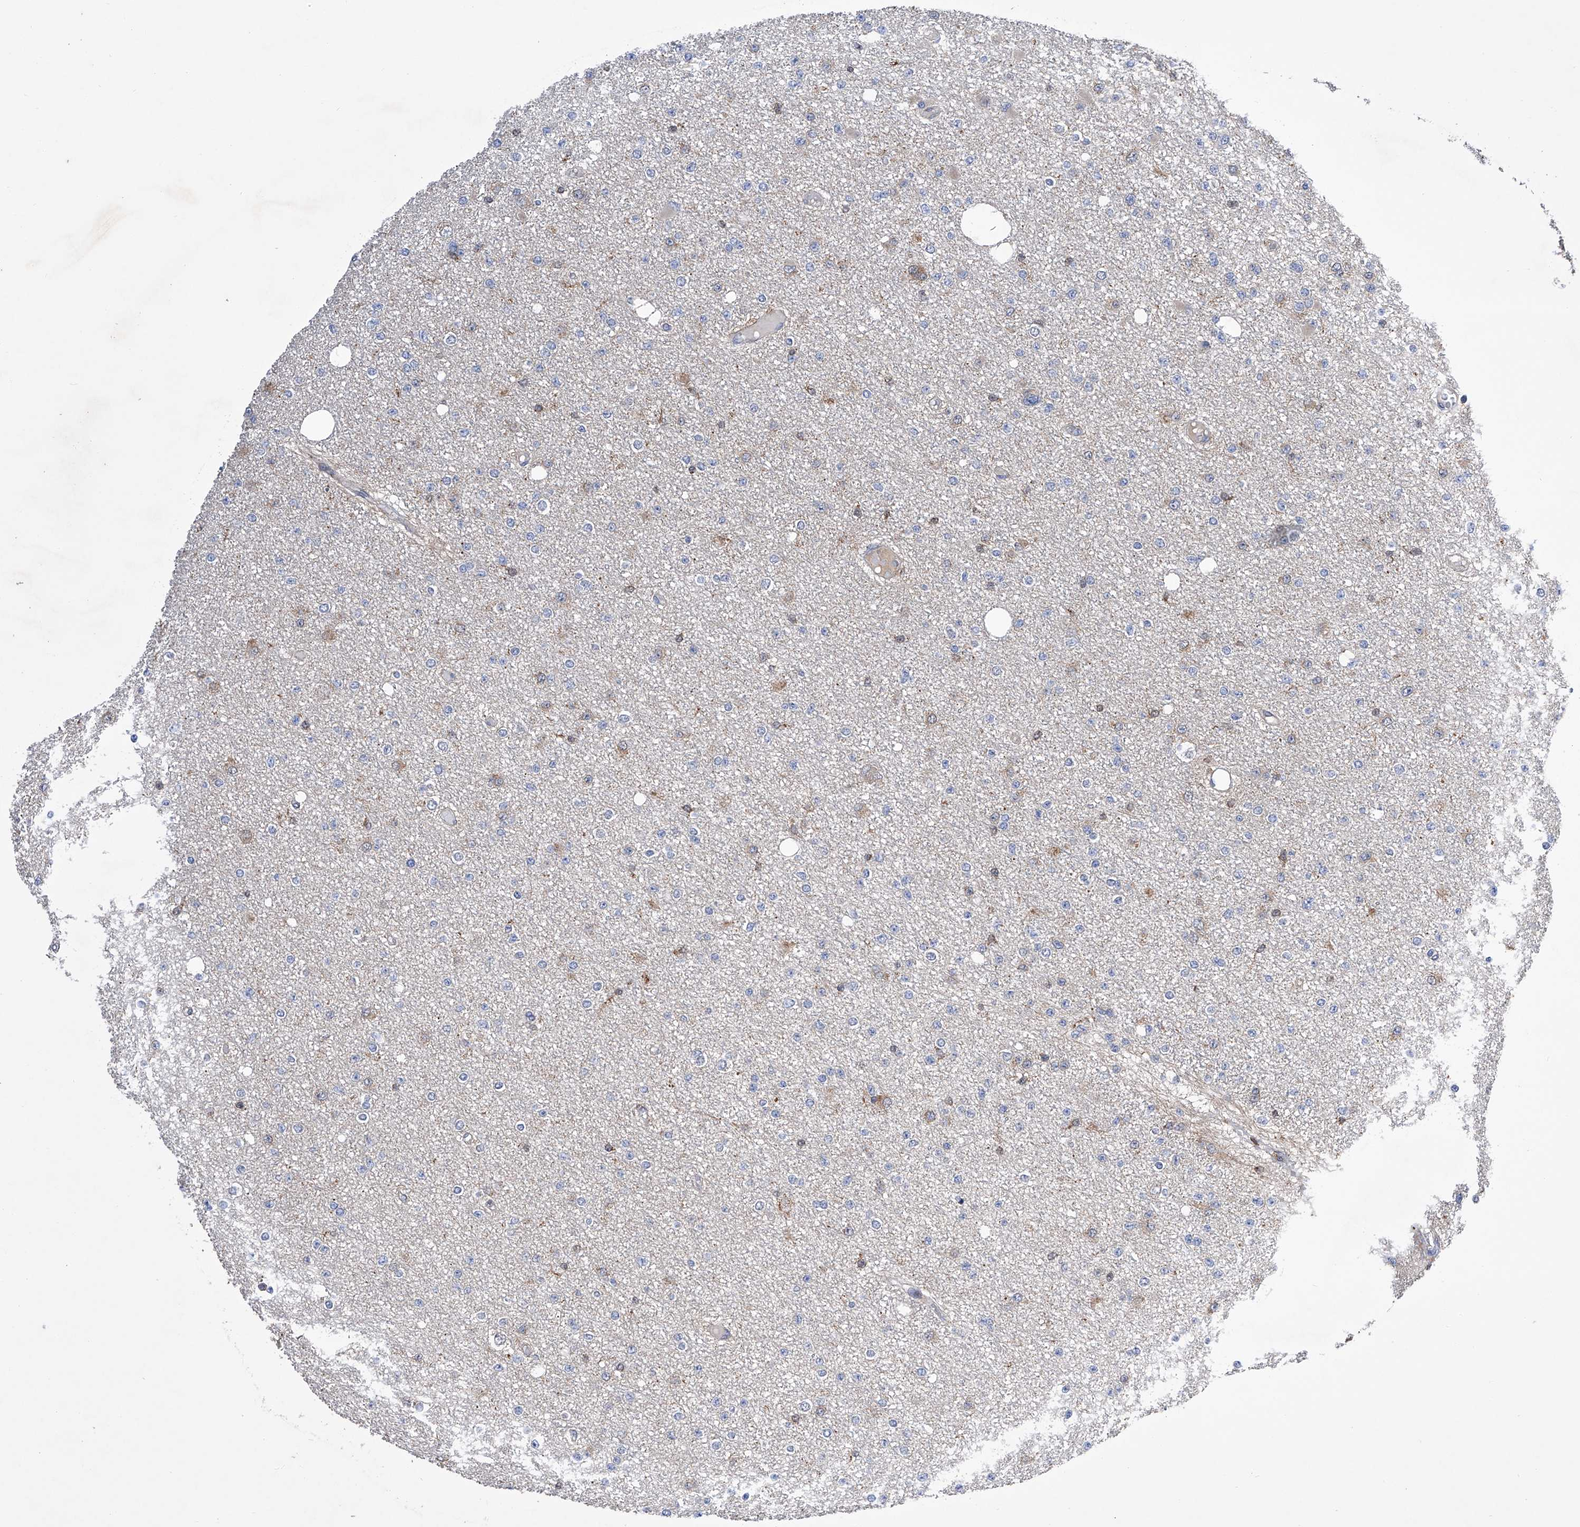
{"staining": {"intensity": "negative", "quantity": "none", "location": "none"}, "tissue": "glioma", "cell_type": "Tumor cells", "image_type": "cancer", "snomed": [{"axis": "morphology", "description": "Glioma, malignant, Low grade"}, {"axis": "topography", "description": "Brain"}], "caption": "Tumor cells show no significant protein positivity in glioma.", "gene": "SPATA20", "patient": {"sex": "female", "age": 22}}